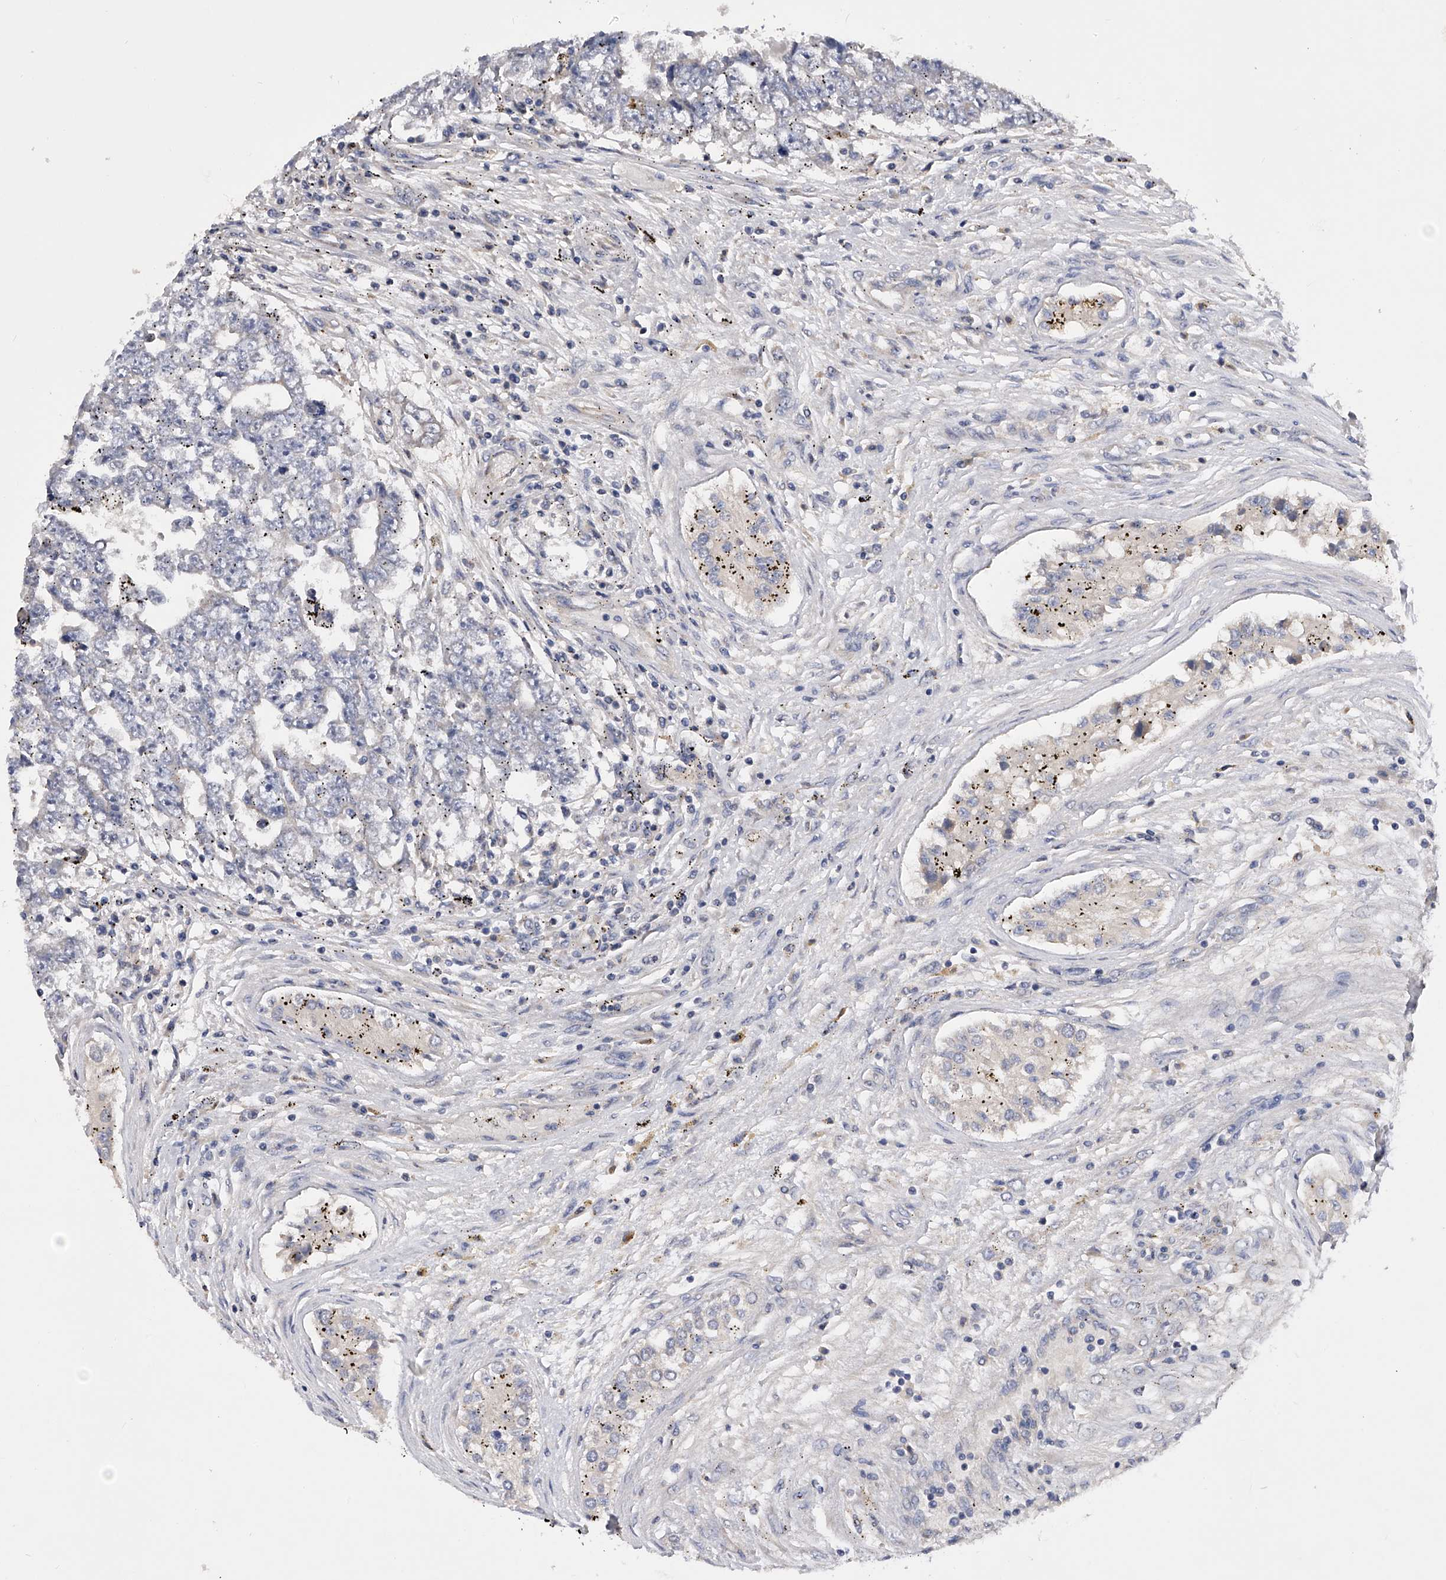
{"staining": {"intensity": "negative", "quantity": "none", "location": "none"}, "tissue": "testis cancer", "cell_type": "Tumor cells", "image_type": "cancer", "snomed": [{"axis": "morphology", "description": "Carcinoma, Embryonal, NOS"}, {"axis": "topography", "description": "Testis"}], "caption": "This is an immunohistochemistry micrograph of testis cancer (embryonal carcinoma). There is no expression in tumor cells.", "gene": "ARL4C", "patient": {"sex": "male", "age": 25}}